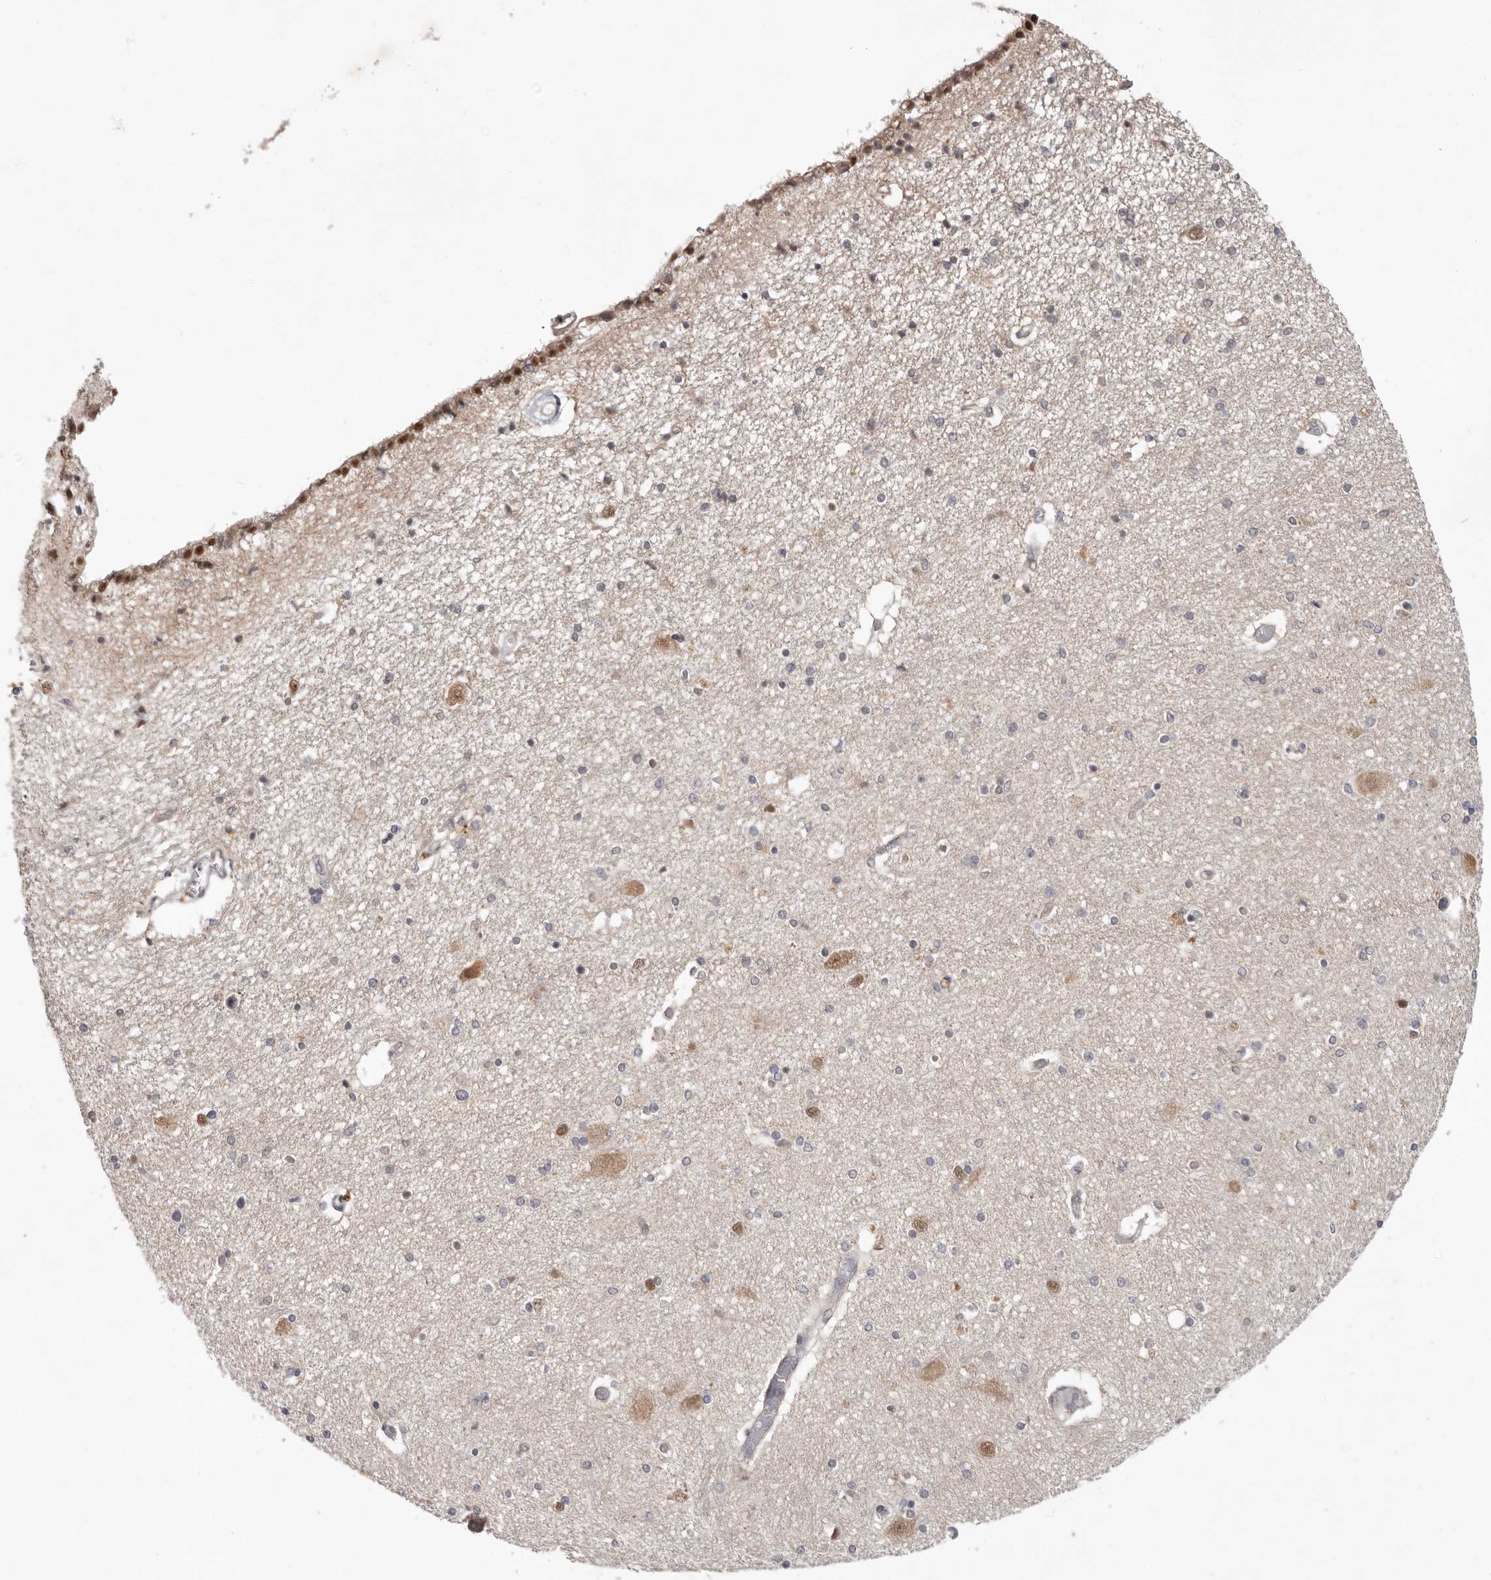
{"staining": {"intensity": "moderate", "quantity": "<25%", "location": "cytoplasmic/membranous,nuclear"}, "tissue": "hippocampus", "cell_type": "Glial cells", "image_type": "normal", "snomed": [{"axis": "morphology", "description": "Normal tissue, NOS"}, {"axis": "topography", "description": "Hippocampus"}], "caption": "Immunohistochemistry (IHC) (DAB) staining of benign human hippocampus displays moderate cytoplasmic/membranous,nuclear protein staining in about <25% of glial cells.", "gene": "NSUN4", "patient": {"sex": "female", "age": 54}}